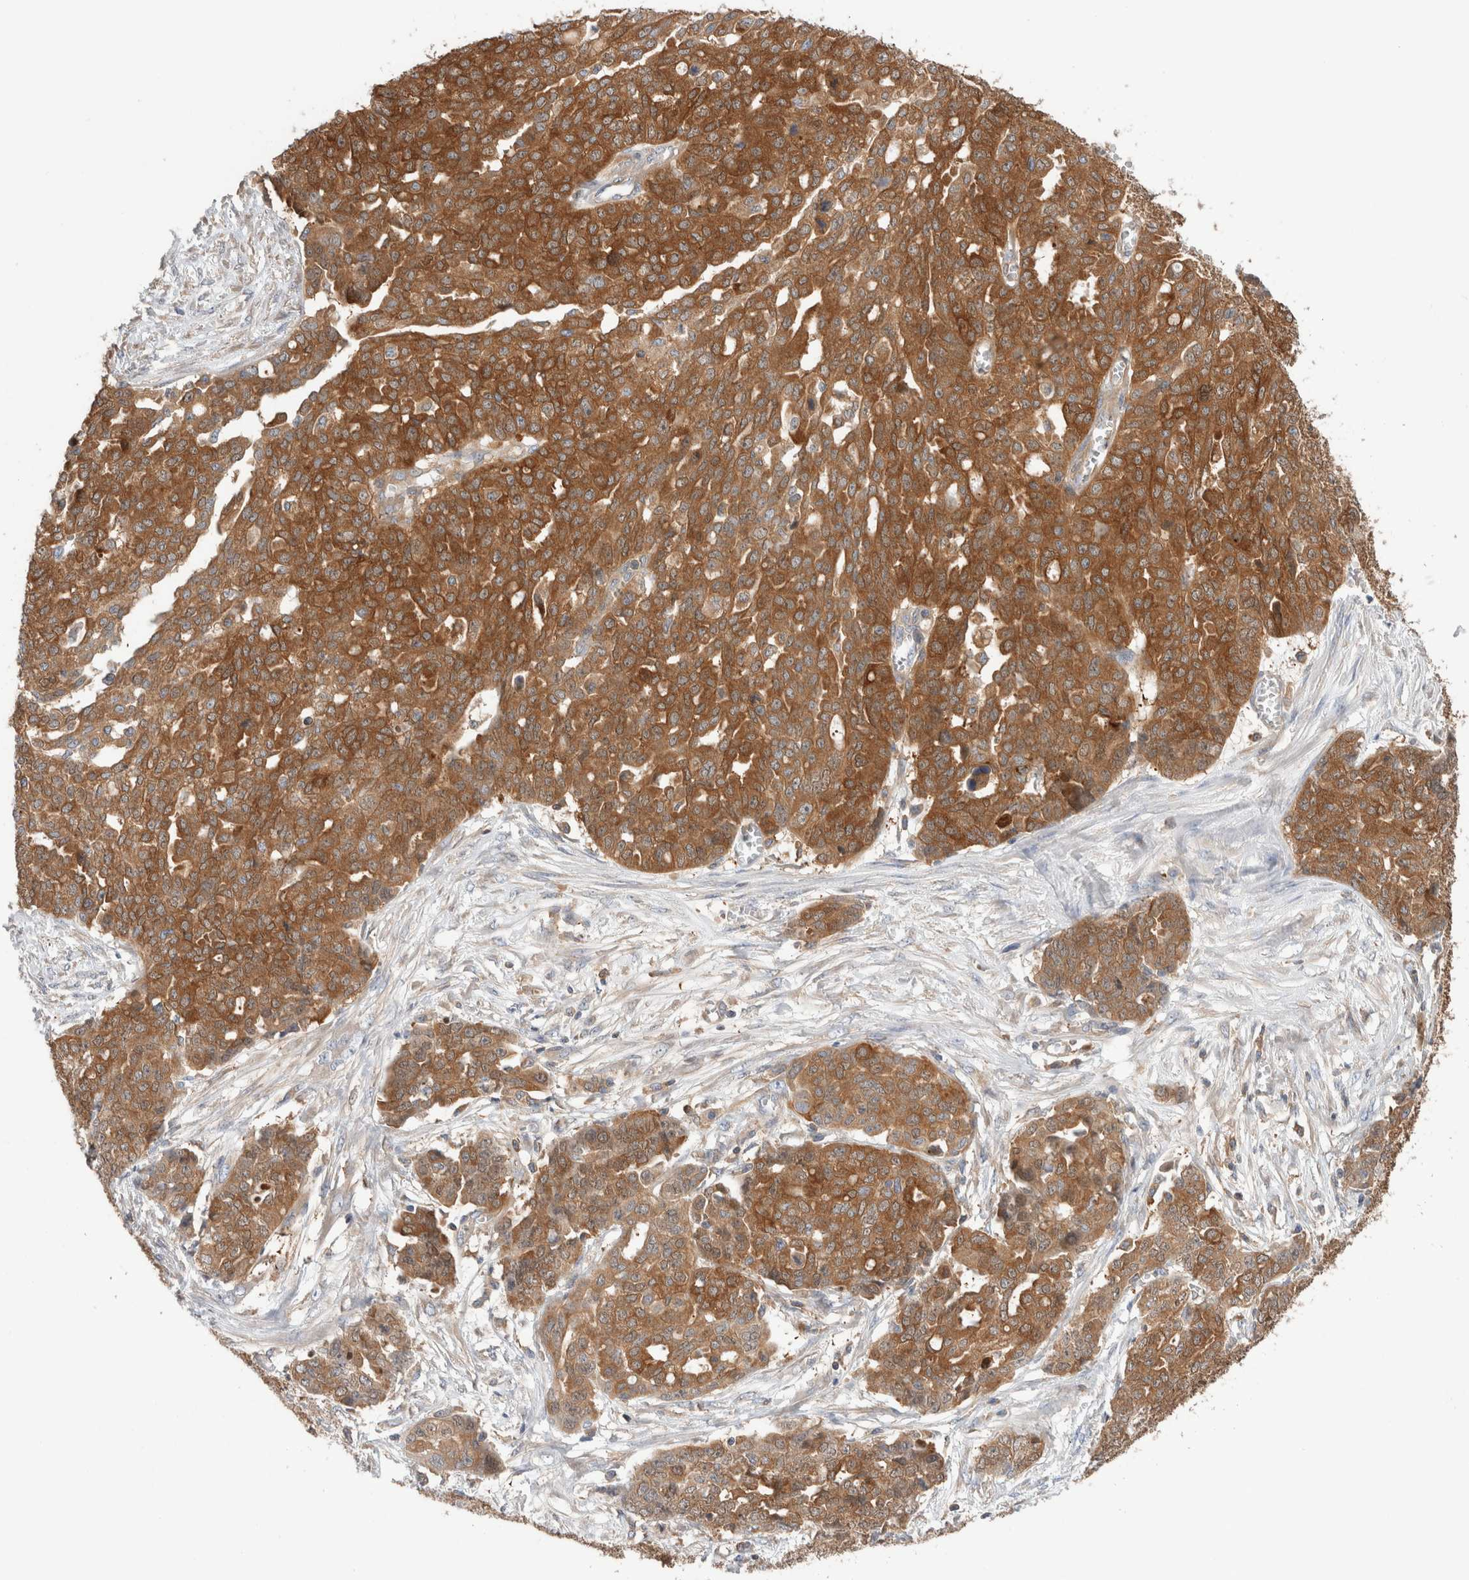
{"staining": {"intensity": "strong", "quantity": ">75%", "location": "cytoplasmic/membranous"}, "tissue": "ovarian cancer", "cell_type": "Tumor cells", "image_type": "cancer", "snomed": [{"axis": "morphology", "description": "Cystadenocarcinoma, serous, NOS"}, {"axis": "topography", "description": "Soft tissue"}, {"axis": "topography", "description": "Ovary"}], "caption": "Protein staining exhibits strong cytoplasmic/membranous positivity in approximately >75% of tumor cells in ovarian cancer (serous cystadenocarcinoma). The protein is shown in brown color, while the nuclei are stained blue.", "gene": "KLHL14", "patient": {"sex": "female", "age": 57}}